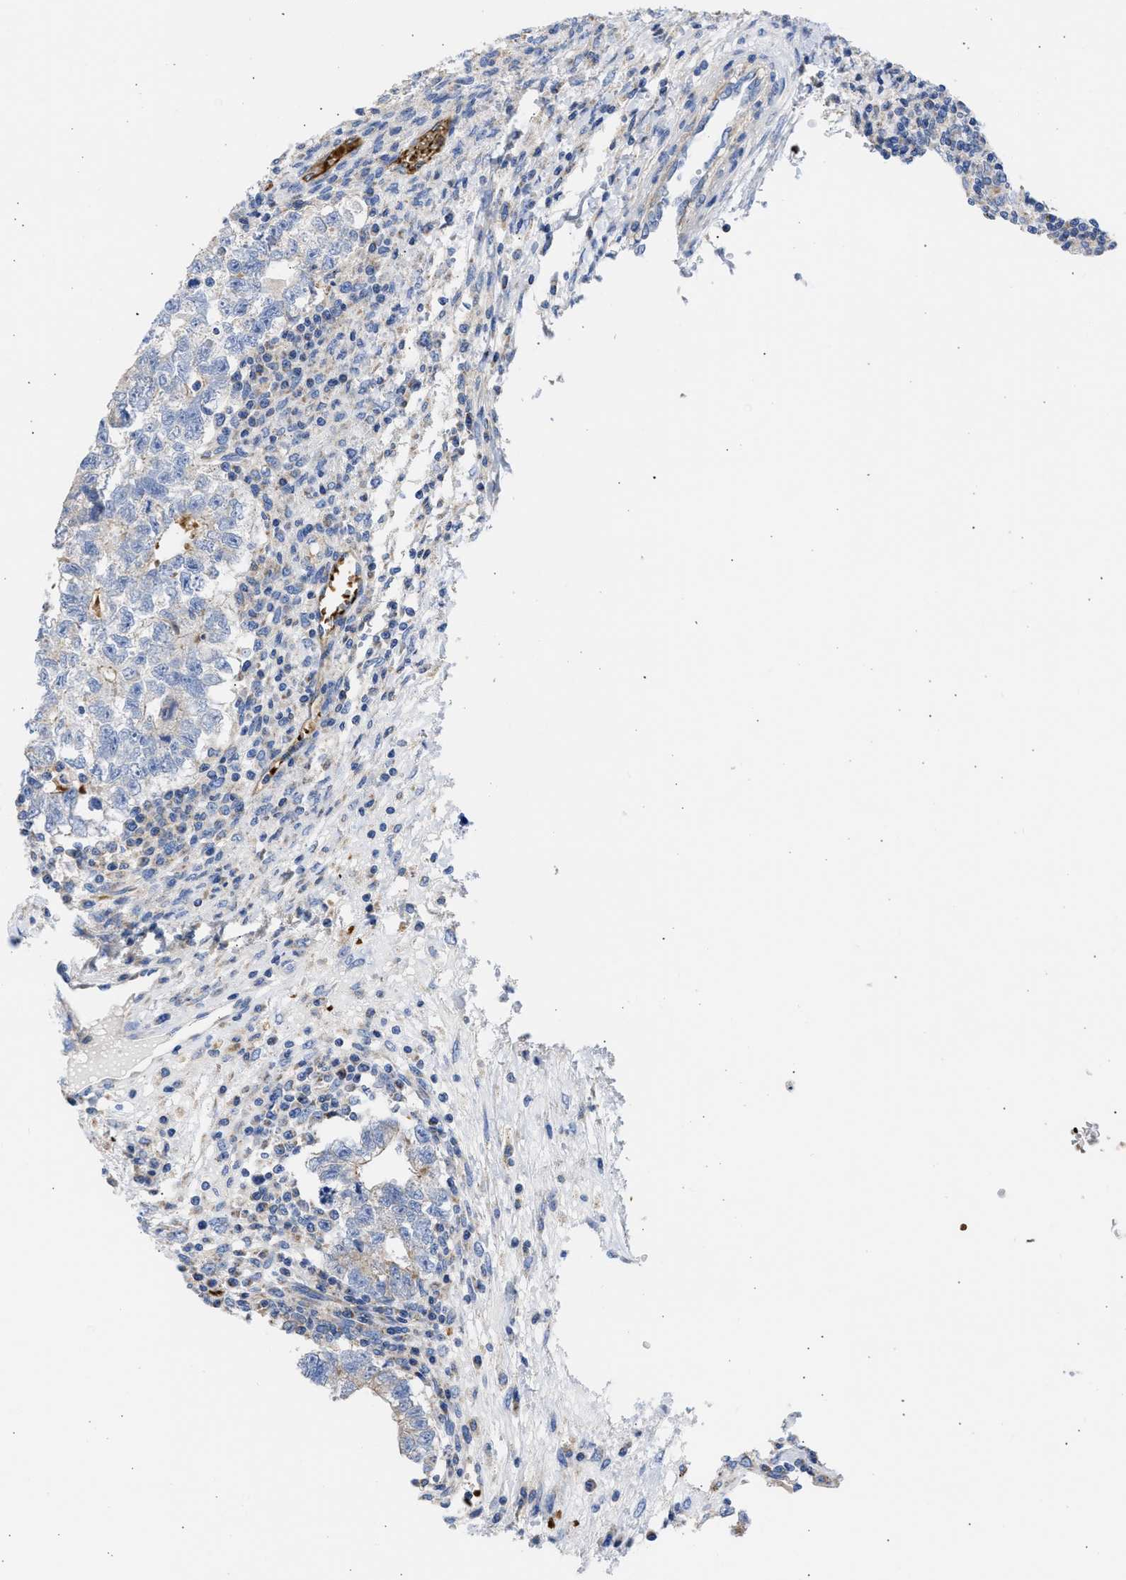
{"staining": {"intensity": "weak", "quantity": "<25%", "location": "cytoplasmic/membranous"}, "tissue": "testis cancer", "cell_type": "Tumor cells", "image_type": "cancer", "snomed": [{"axis": "morphology", "description": "Seminoma, NOS"}, {"axis": "morphology", "description": "Carcinoma, Embryonal, NOS"}, {"axis": "topography", "description": "Testis"}], "caption": "Protein analysis of testis cancer exhibits no significant staining in tumor cells. (DAB immunohistochemistry (IHC) with hematoxylin counter stain).", "gene": "BTG3", "patient": {"sex": "male", "age": 38}}